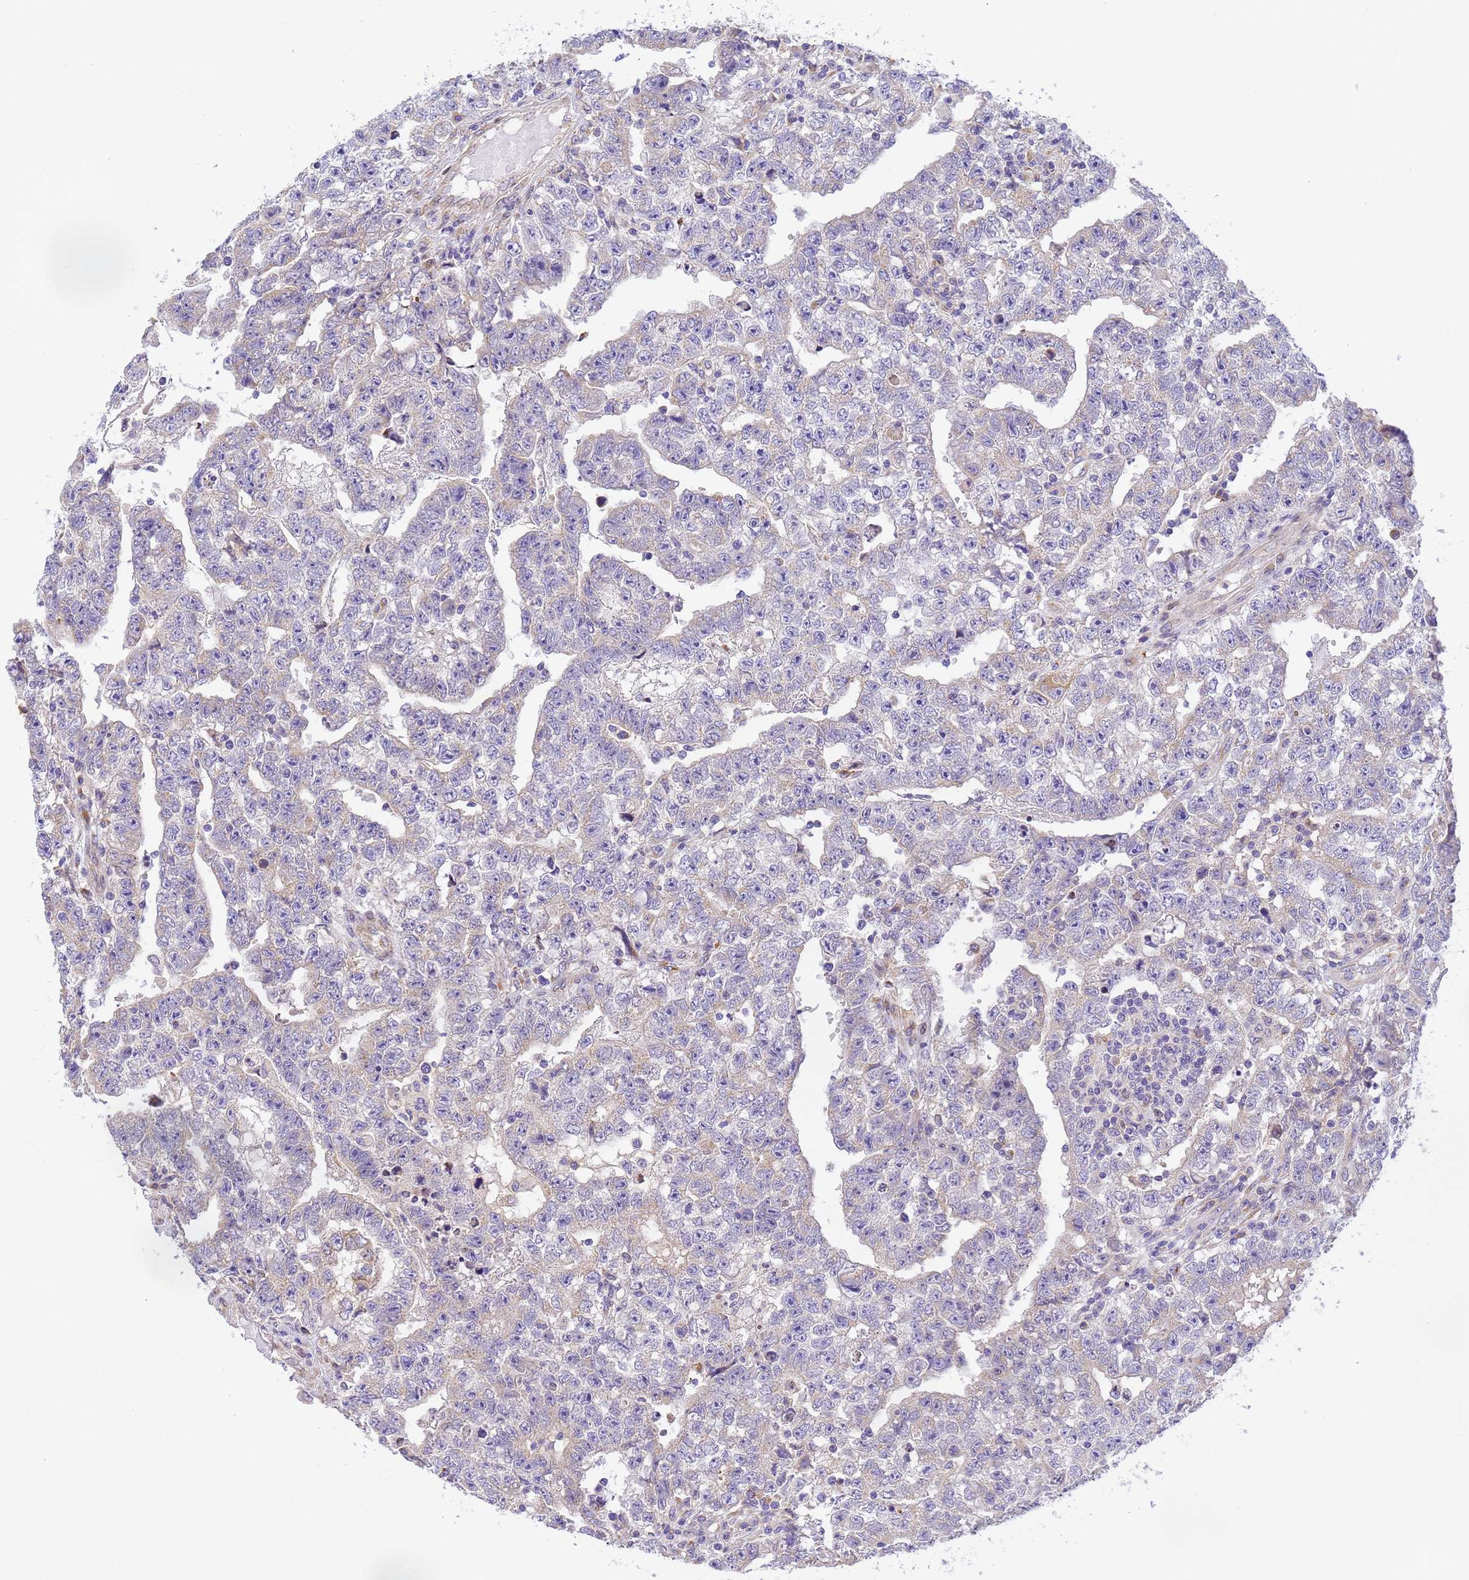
{"staining": {"intensity": "negative", "quantity": "none", "location": "none"}, "tissue": "testis cancer", "cell_type": "Tumor cells", "image_type": "cancer", "snomed": [{"axis": "morphology", "description": "Carcinoma, Embryonal, NOS"}, {"axis": "topography", "description": "Testis"}], "caption": "Tumor cells show no significant protein positivity in testis cancer.", "gene": "RHBDD3", "patient": {"sex": "male", "age": 25}}